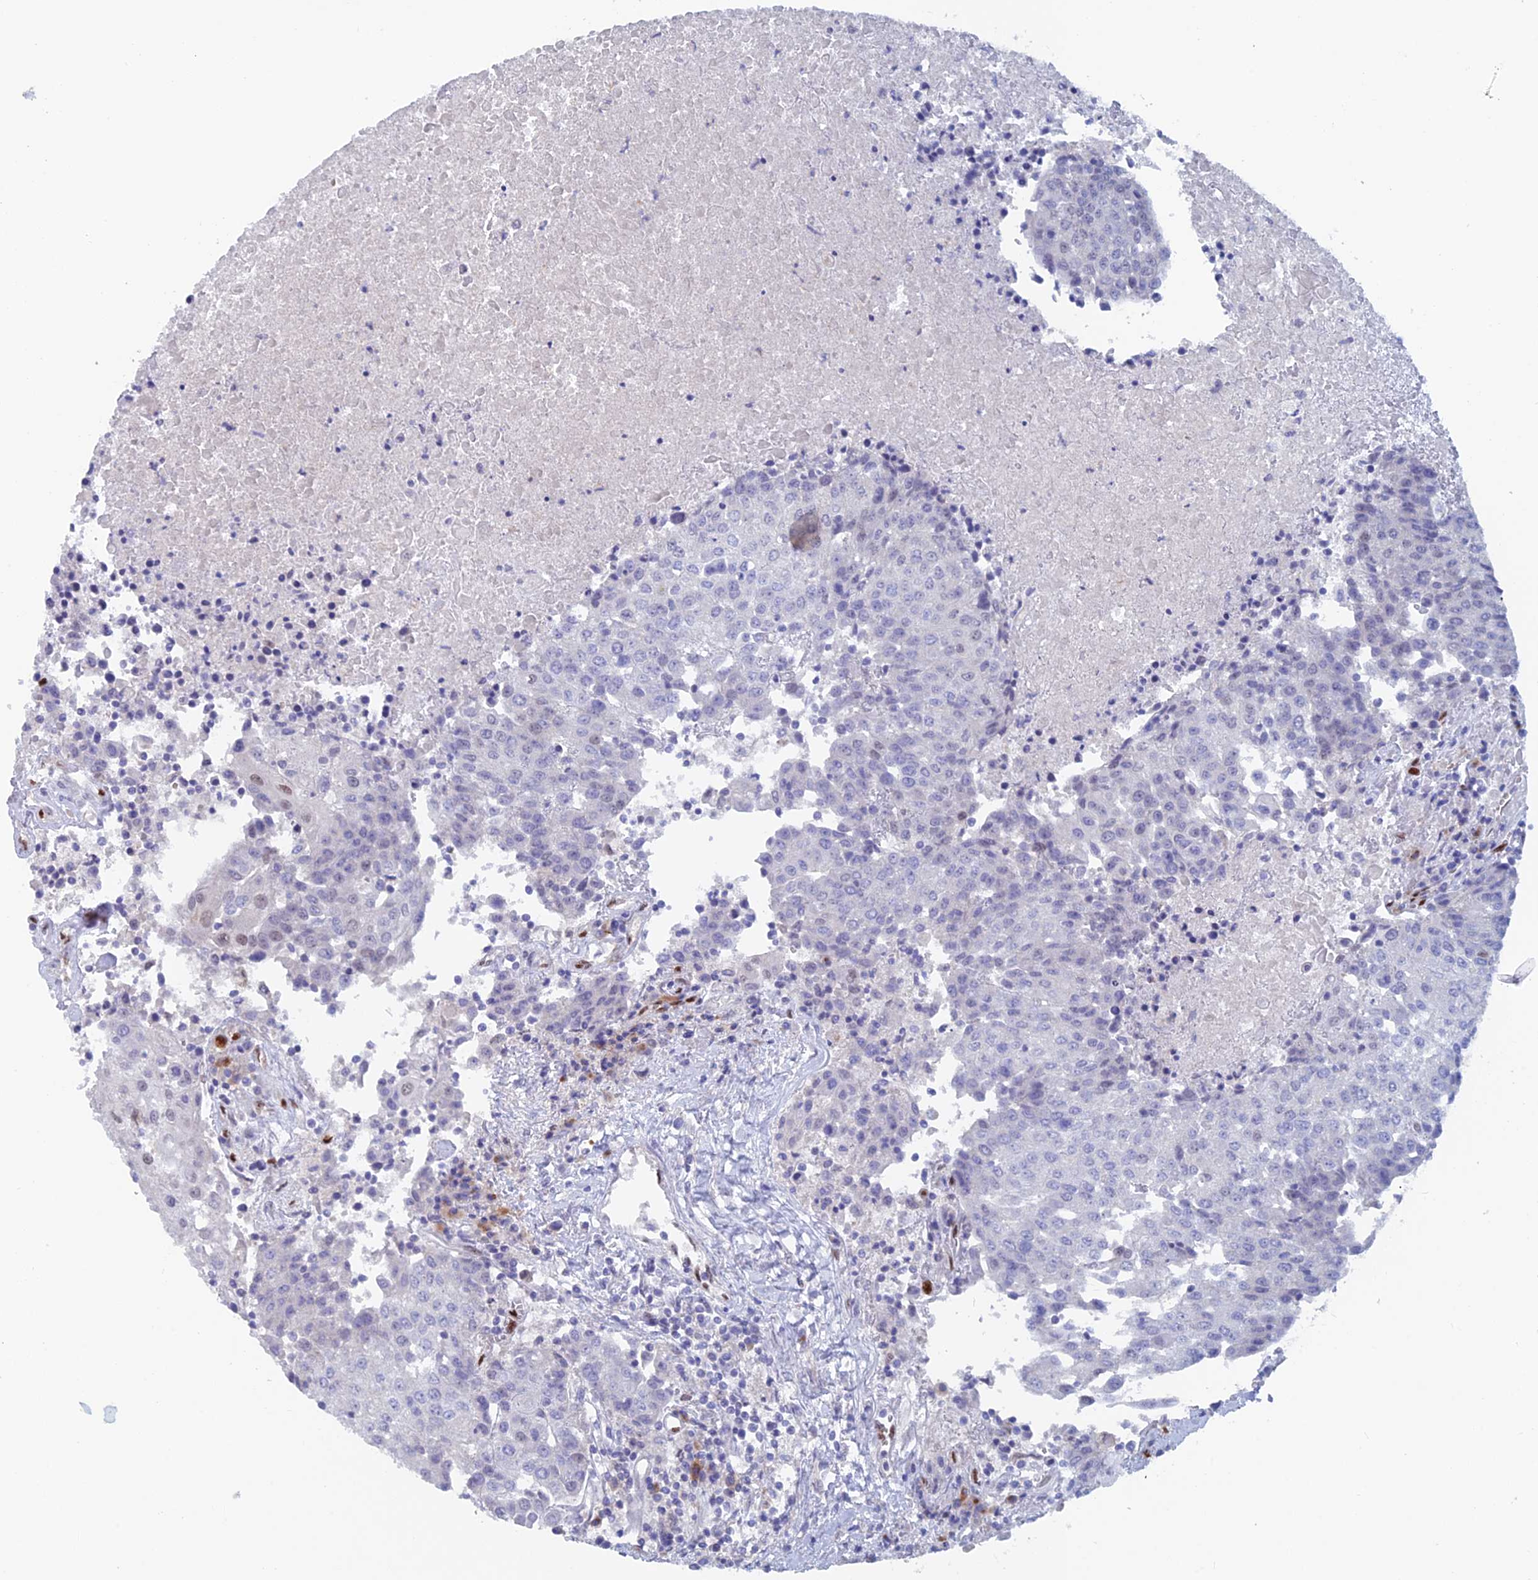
{"staining": {"intensity": "negative", "quantity": "none", "location": "none"}, "tissue": "urothelial cancer", "cell_type": "Tumor cells", "image_type": "cancer", "snomed": [{"axis": "morphology", "description": "Urothelial carcinoma, High grade"}, {"axis": "topography", "description": "Urinary bladder"}], "caption": "The immunohistochemistry (IHC) histopathology image has no significant positivity in tumor cells of urothelial cancer tissue.", "gene": "NOL4L", "patient": {"sex": "female", "age": 85}}